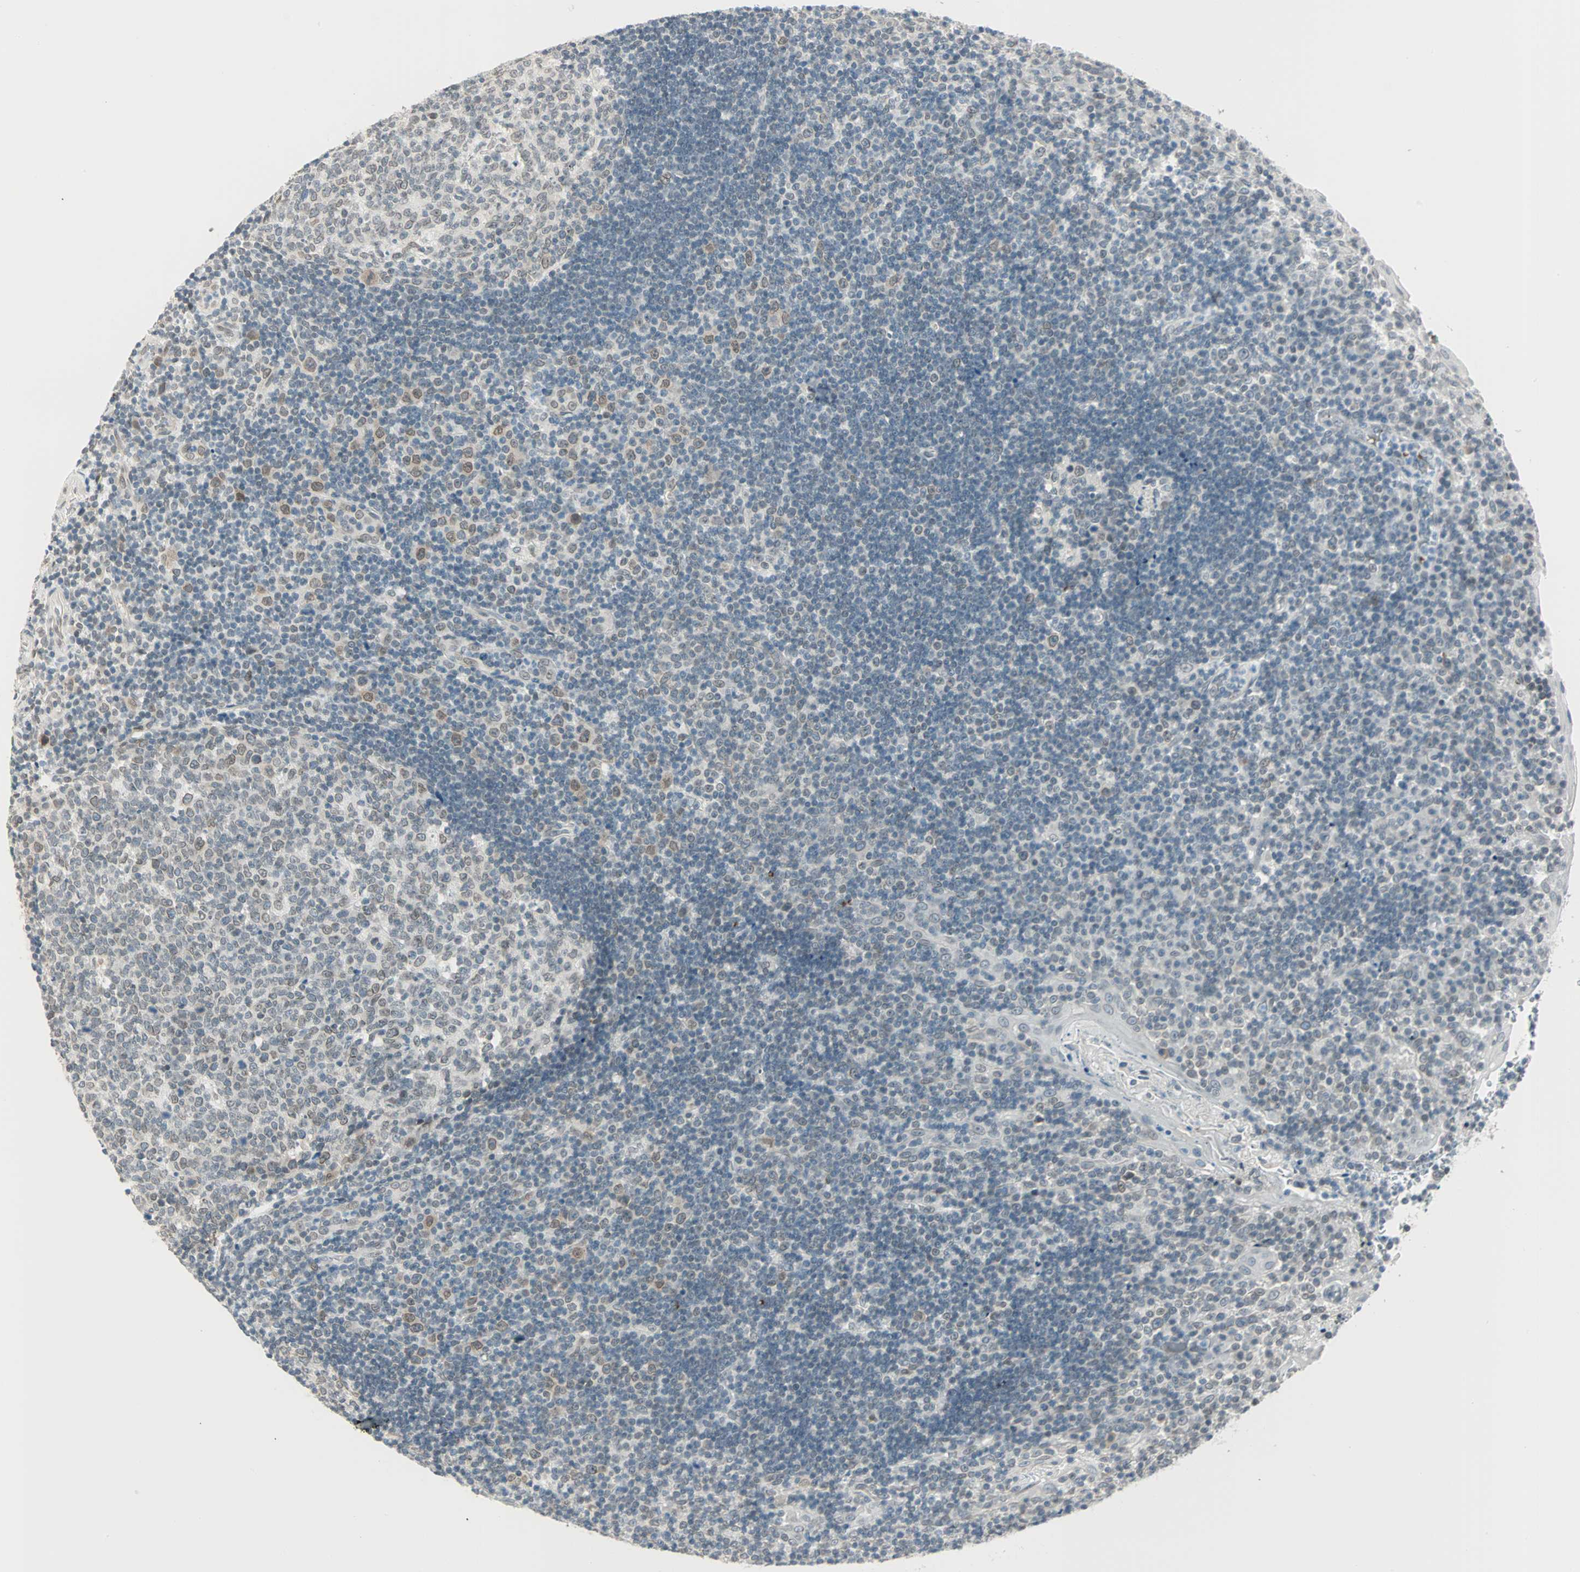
{"staining": {"intensity": "weak", "quantity": "<25%", "location": "cytoplasmic/membranous,nuclear"}, "tissue": "tonsil", "cell_type": "Germinal center cells", "image_type": "normal", "snomed": [{"axis": "morphology", "description": "Normal tissue, NOS"}, {"axis": "topography", "description": "Tonsil"}], "caption": "Photomicrograph shows no protein staining in germinal center cells of normal tonsil. (DAB (3,3'-diaminobenzidine) immunohistochemistry, high magnification).", "gene": "BCAN", "patient": {"sex": "female", "age": 40}}